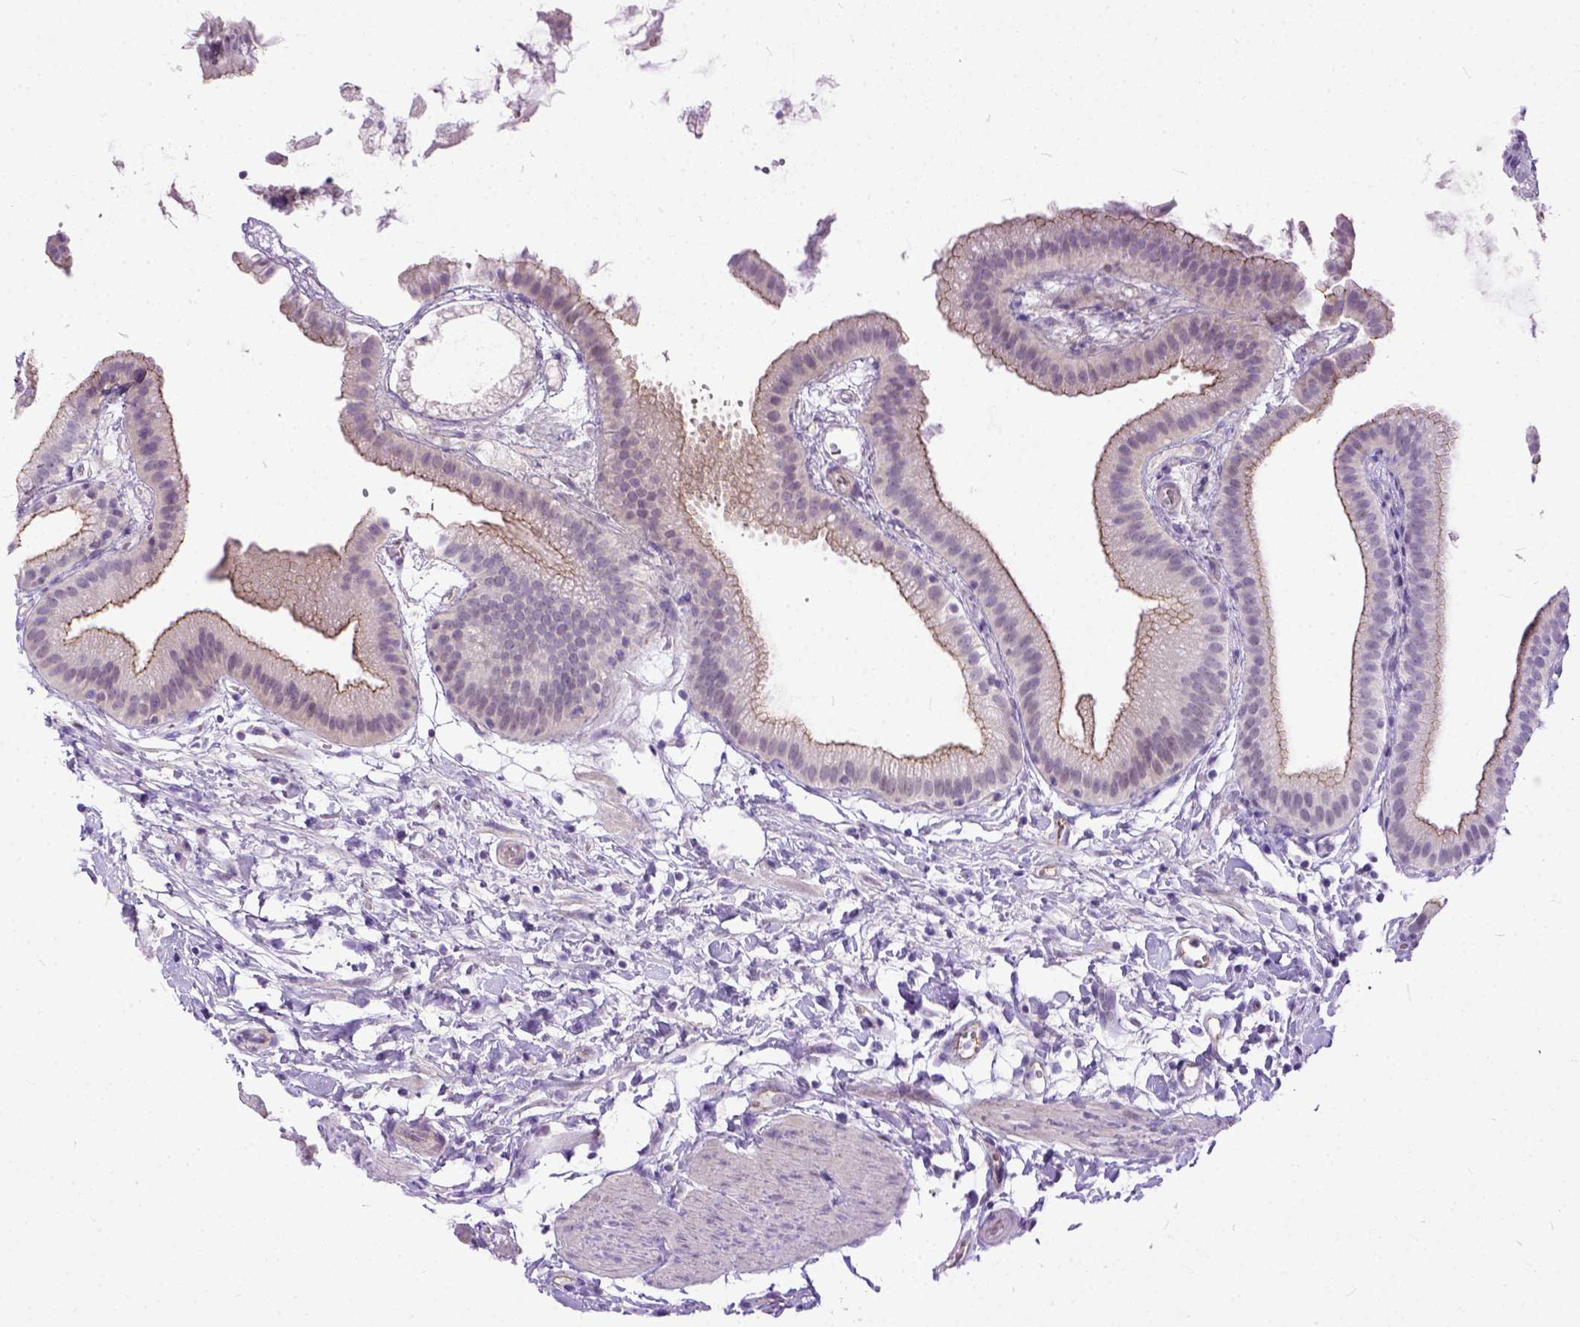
{"staining": {"intensity": "moderate", "quantity": "25%-75%", "location": "cytoplasmic/membranous"}, "tissue": "gallbladder", "cell_type": "Glandular cells", "image_type": "normal", "snomed": [{"axis": "morphology", "description": "Normal tissue, NOS"}, {"axis": "topography", "description": "Gallbladder"}], "caption": "Protein staining by immunohistochemistry (IHC) exhibits moderate cytoplasmic/membranous staining in about 25%-75% of glandular cells in normal gallbladder. The staining was performed using DAB (3,3'-diaminobenzidine), with brown indicating positive protein expression. Nuclei are stained blue with hematoxylin.", "gene": "ADGRF1", "patient": {"sex": "female", "age": 63}}